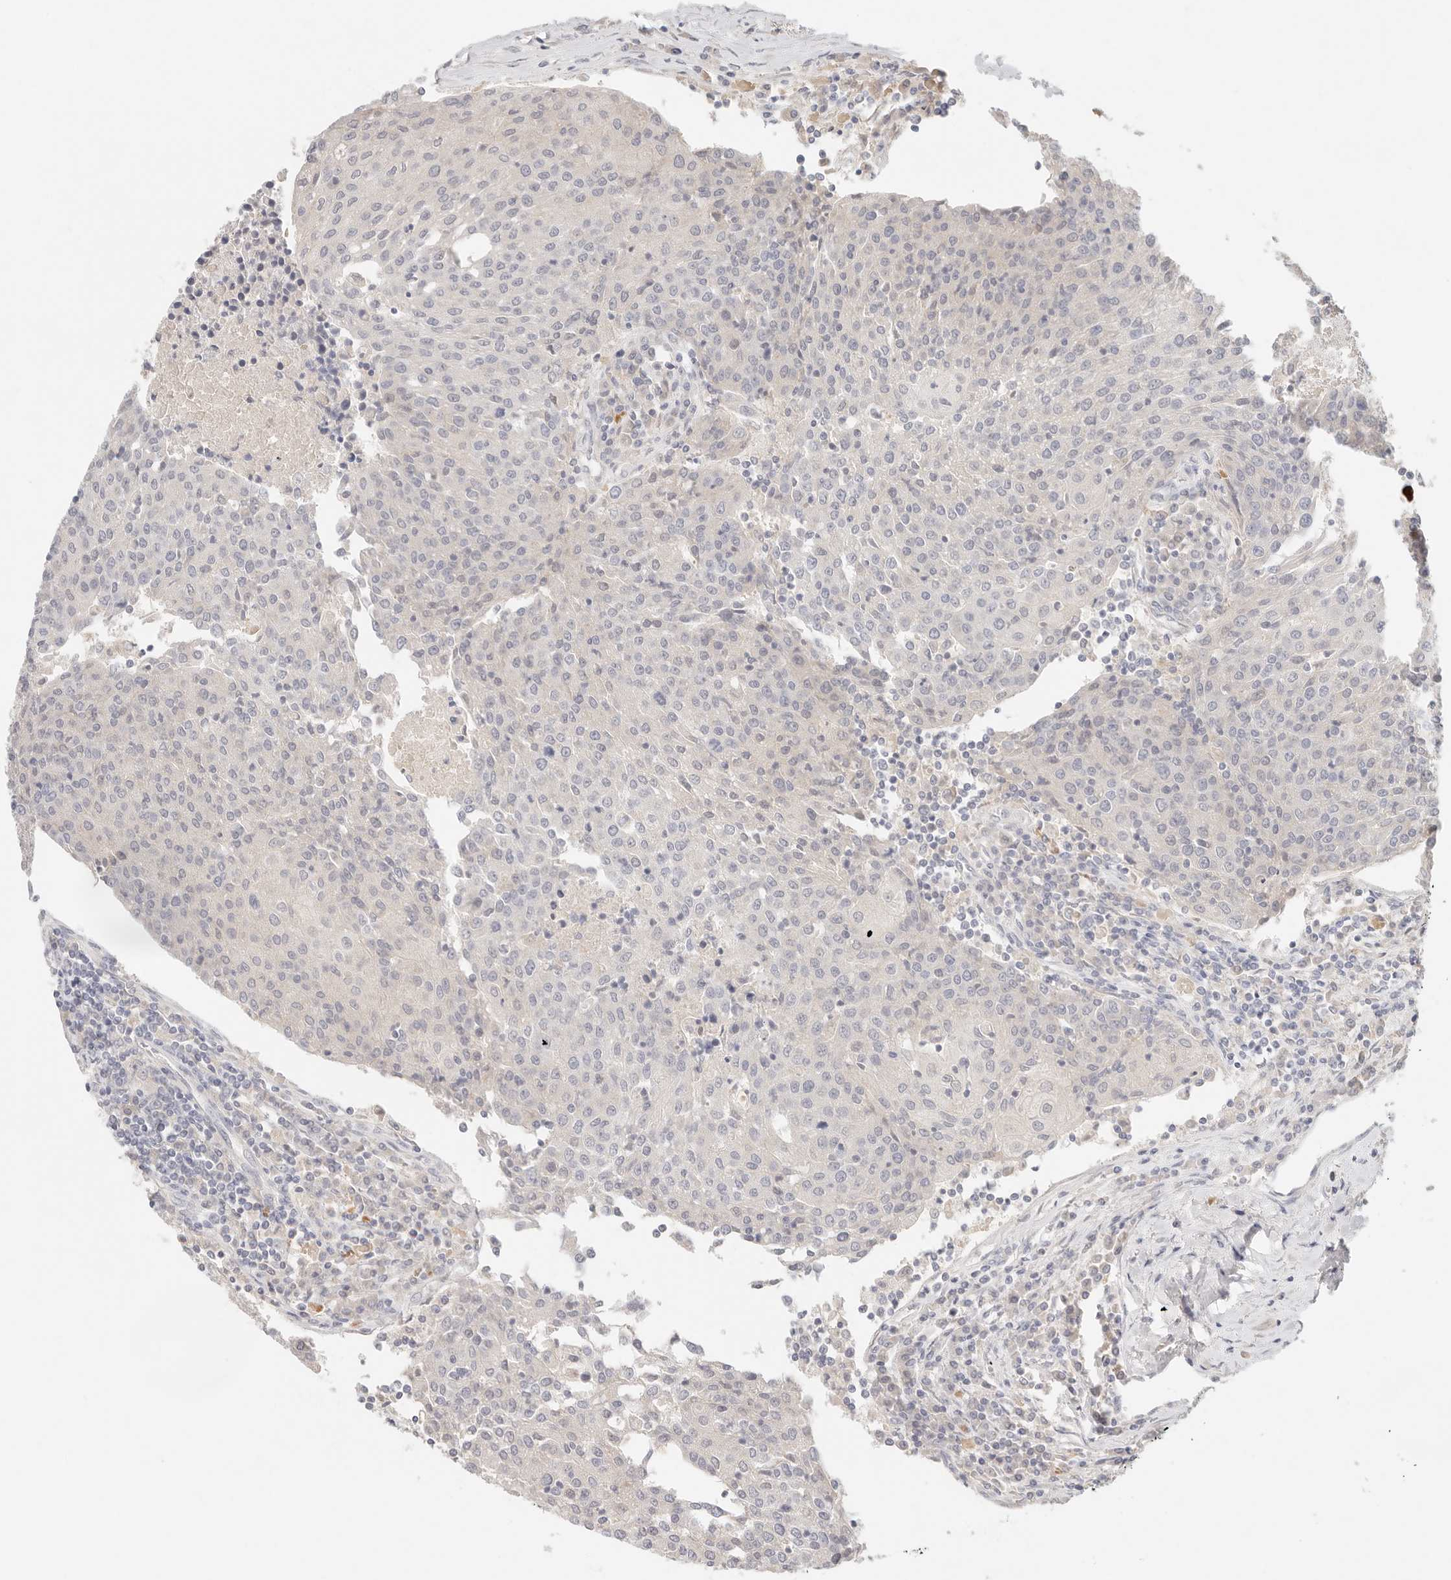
{"staining": {"intensity": "negative", "quantity": "none", "location": "none"}, "tissue": "urothelial cancer", "cell_type": "Tumor cells", "image_type": "cancer", "snomed": [{"axis": "morphology", "description": "Urothelial carcinoma, High grade"}, {"axis": "topography", "description": "Urinary bladder"}], "caption": "This is a histopathology image of IHC staining of high-grade urothelial carcinoma, which shows no staining in tumor cells.", "gene": "SPHK1", "patient": {"sex": "female", "age": 85}}